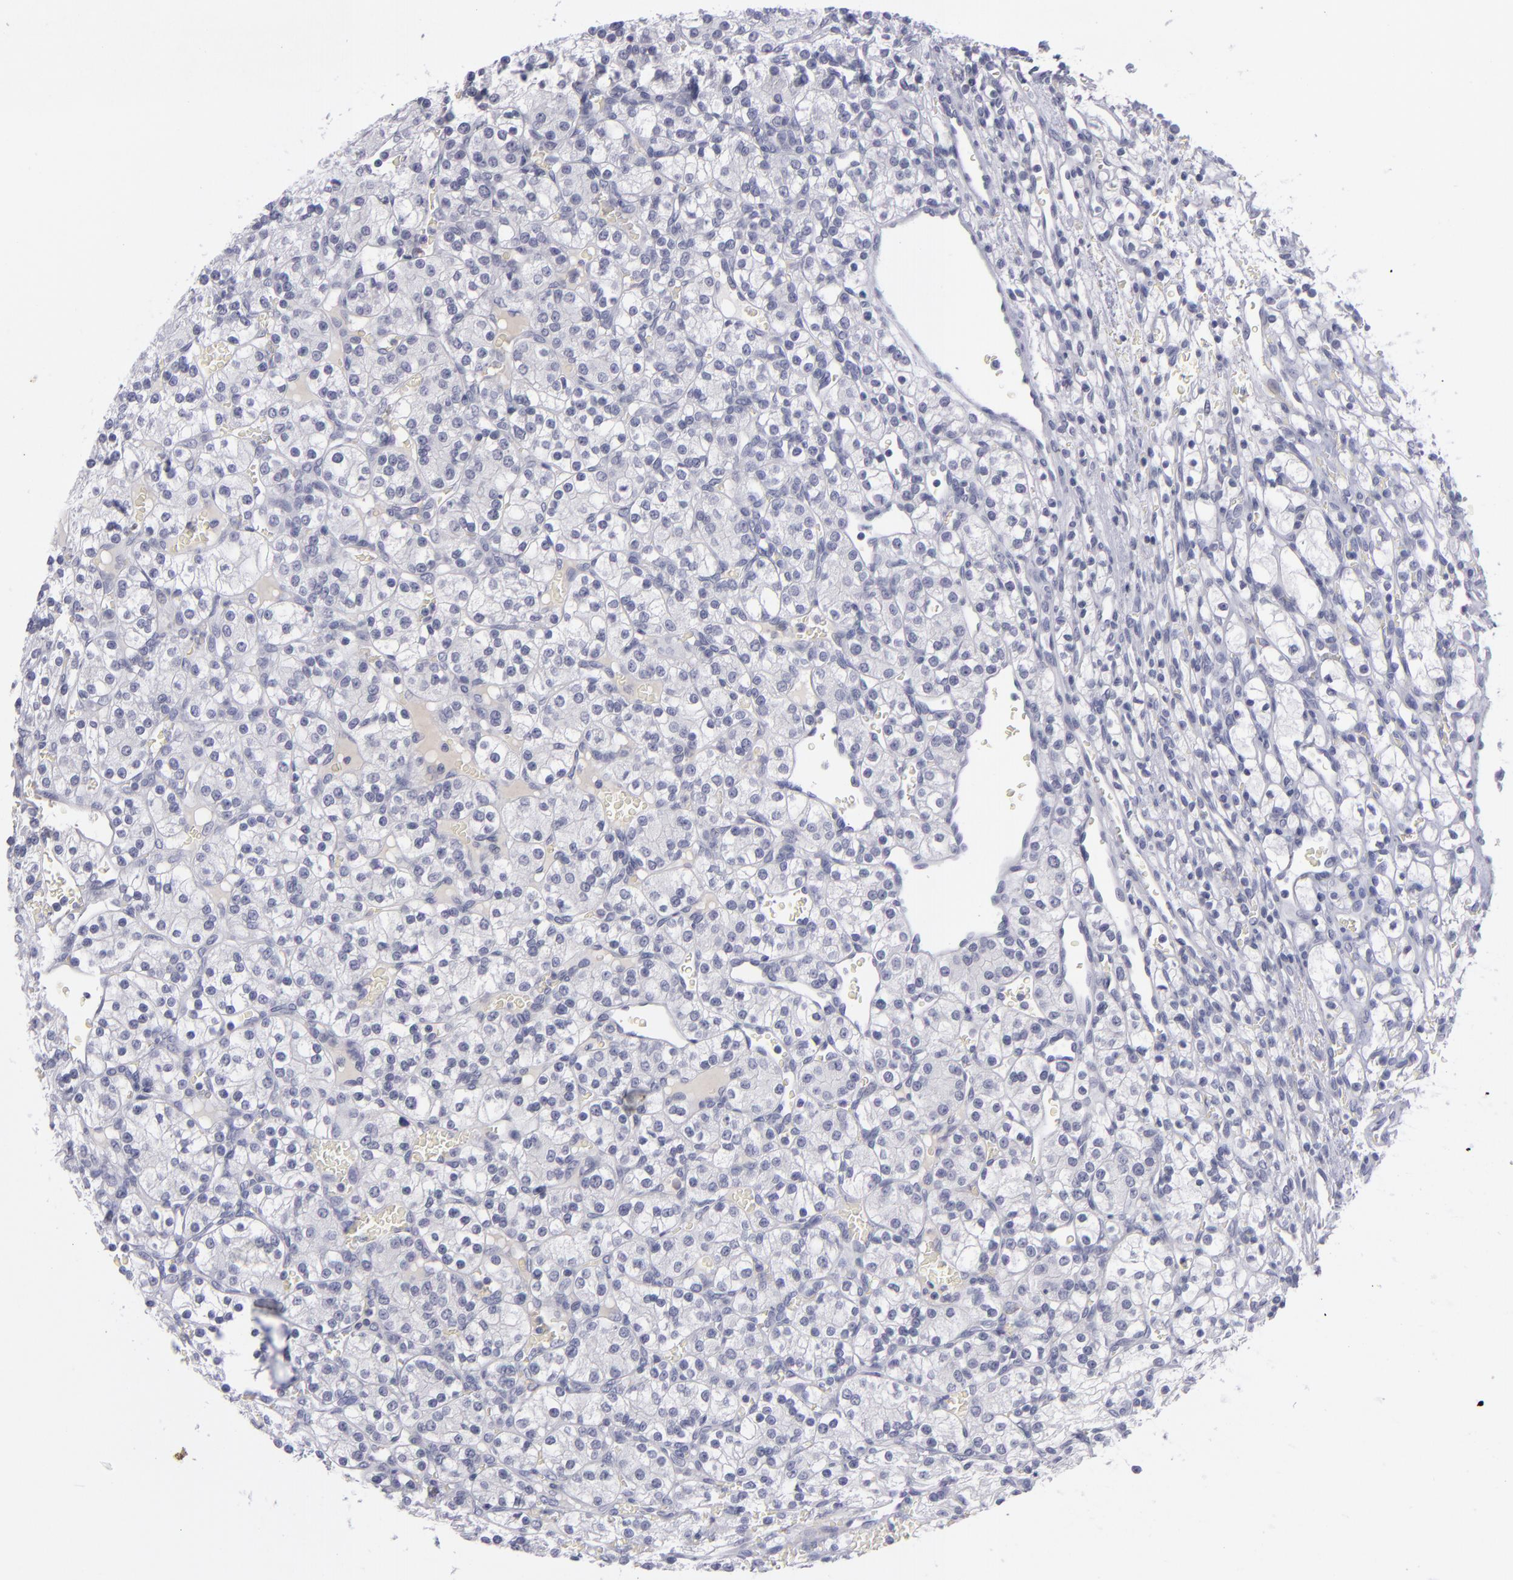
{"staining": {"intensity": "negative", "quantity": "none", "location": "none"}, "tissue": "renal cancer", "cell_type": "Tumor cells", "image_type": "cancer", "snomed": [{"axis": "morphology", "description": "Adenocarcinoma, NOS"}, {"axis": "topography", "description": "Kidney"}], "caption": "Micrograph shows no protein positivity in tumor cells of adenocarcinoma (renal) tissue.", "gene": "ITGB4", "patient": {"sex": "female", "age": 62}}